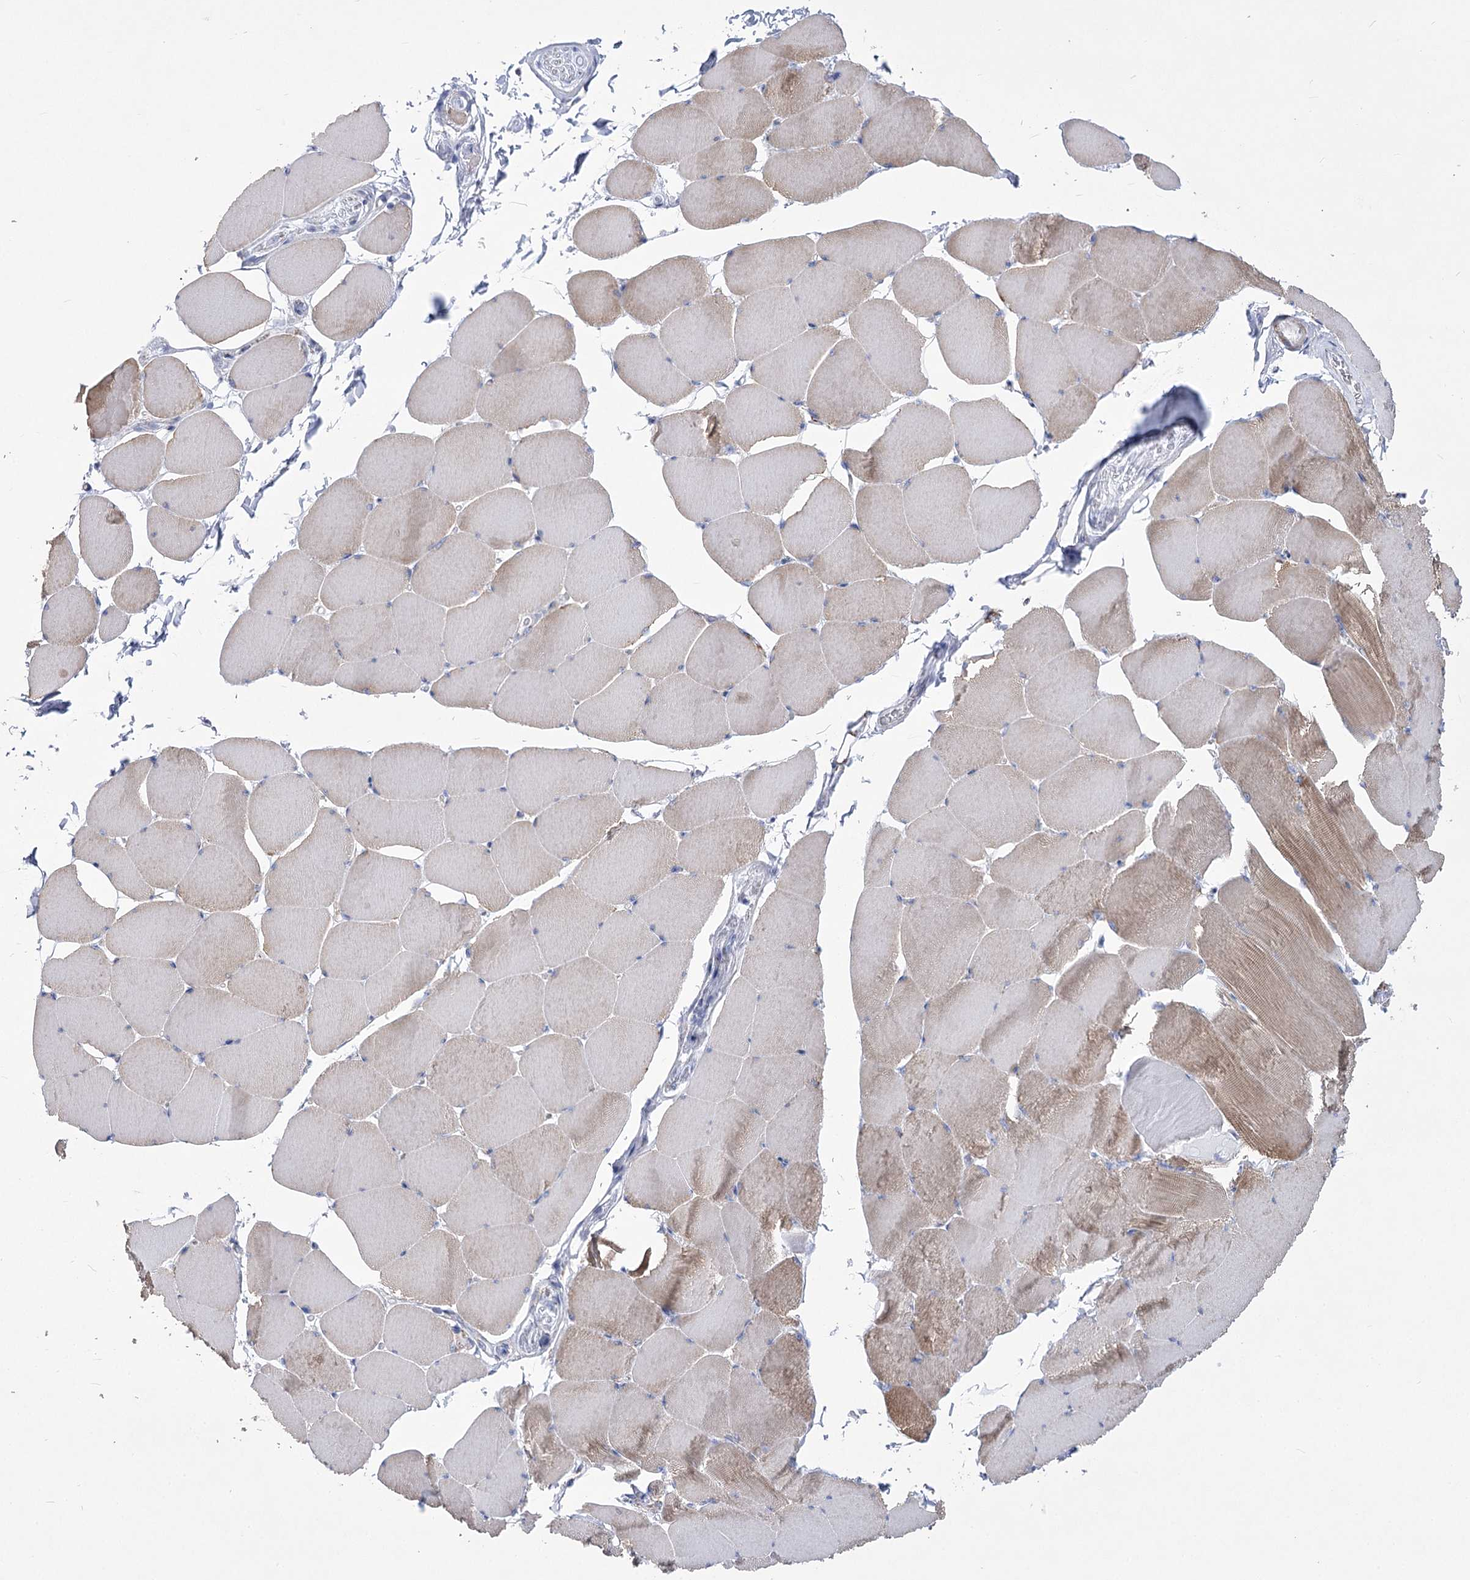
{"staining": {"intensity": "moderate", "quantity": "25%-75%", "location": "cytoplasmic/membranous"}, "tissue": "skeletal muscle", "cell_type": "Myocytes", "image_type": "normal", "snomed": [{"axis": "morphology", "description": "Normal tissue, NOS"}, {"axis": "topography", "description": "Skeletal muscle"}], "caption": "This photomicrograph displays immunohistochemistry (IHC) staining of normal human skeletal muscle, with medium moderate cytoplasmic/membranous positivity in approximately 25%-75% of myocytes.", "gene": "PDHB", "patient": {"sex": "male", "age": 62}}